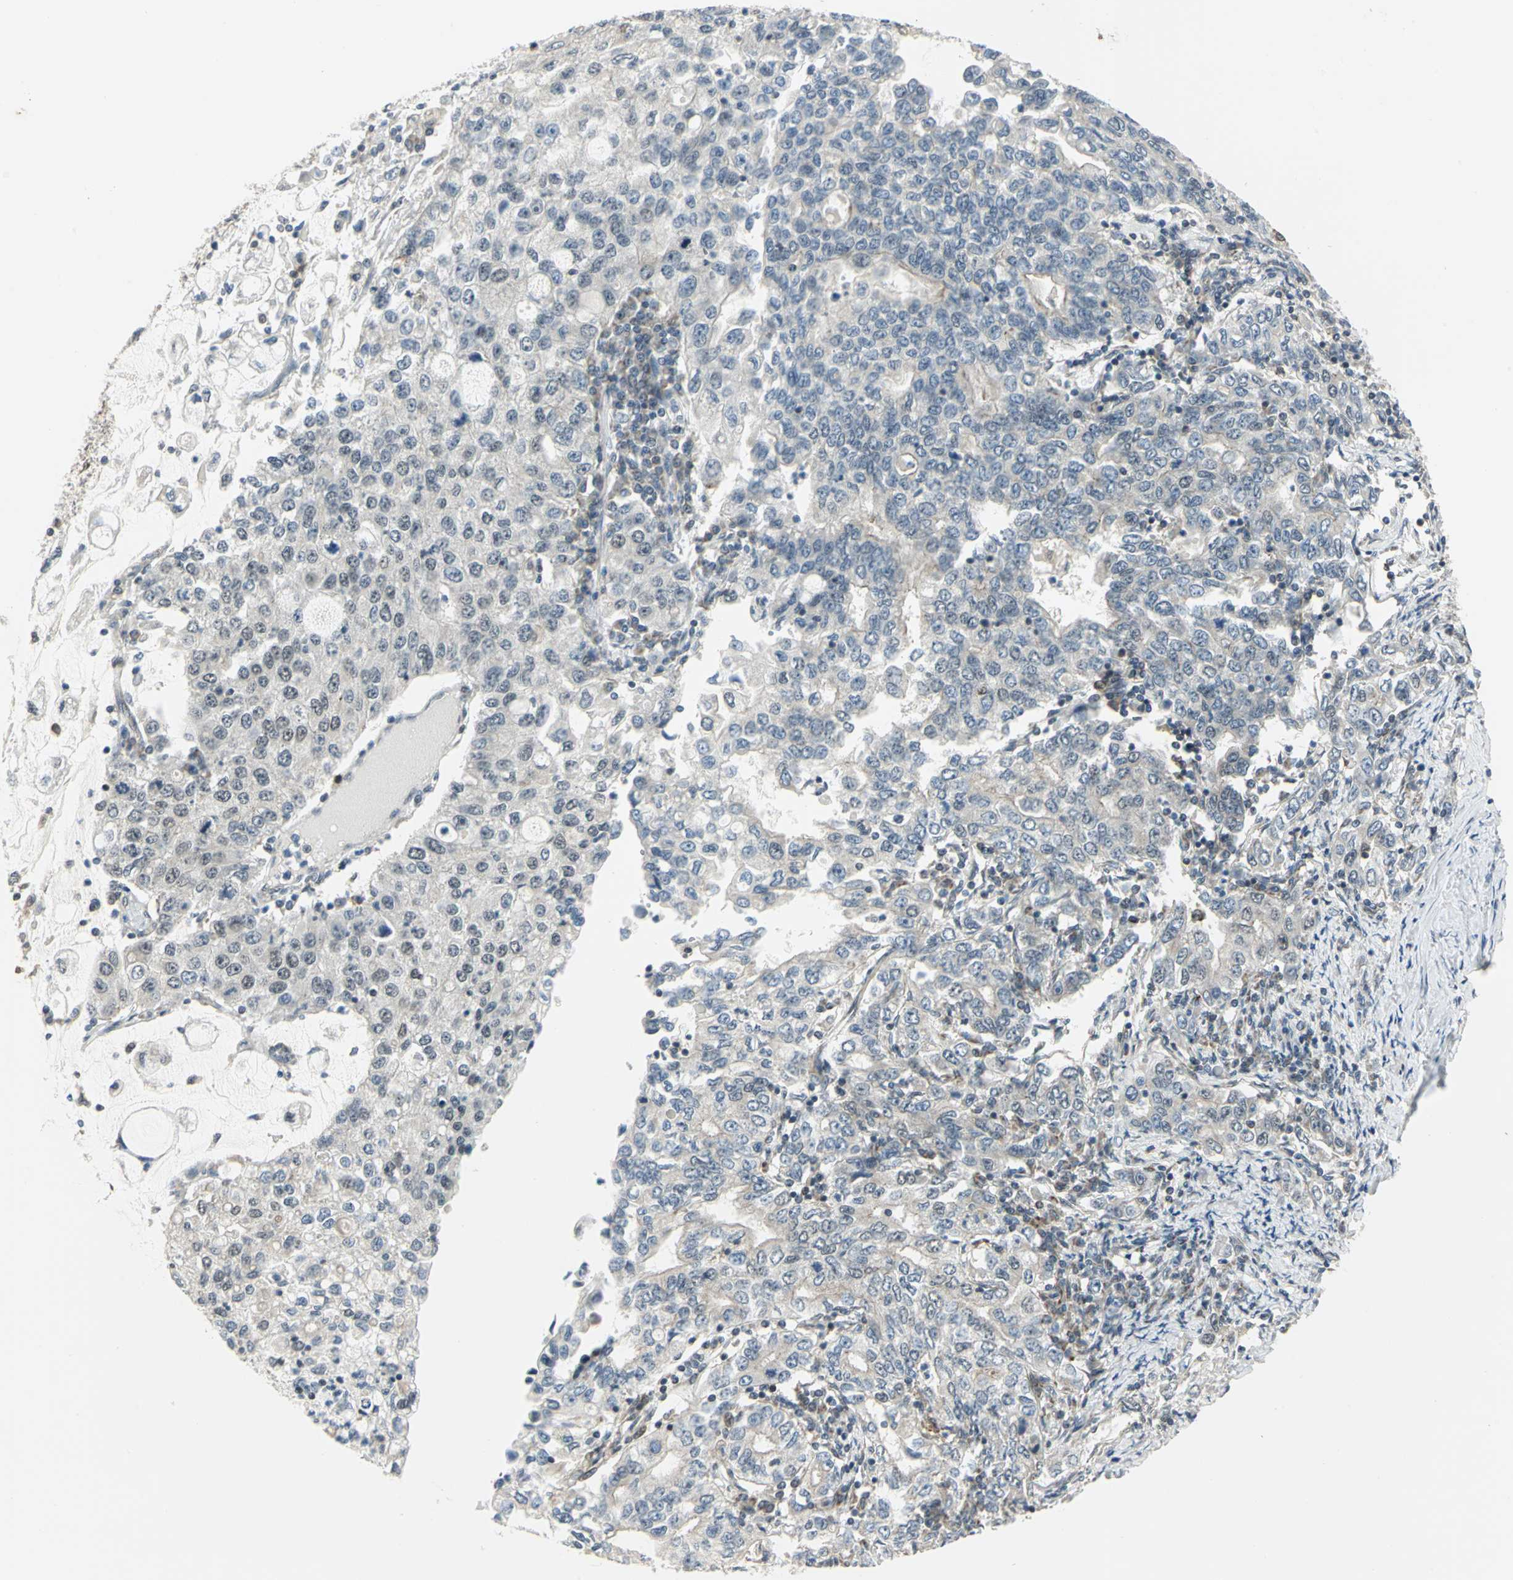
{"staining": {"intensity": "weak", "quantity": "25%-75%", "location": "cytoplasmic/membranous"}, "tissue": "stomach cancer", "cell_type": "Tumor cells", "image_type": "cancer", "snomed": [{"axis": "morphology", "description": "Adenocarcinoma, NOS"}, {"axis": "topography", "description": "Stomach, lower"}], "caption": "Human stomach cancer (adenocarcinoma) stained with a protein marker reveals weak staining in tumor cells.", "gene": "PLAGL2", "patient": {"sex": "female", "age": 72}}